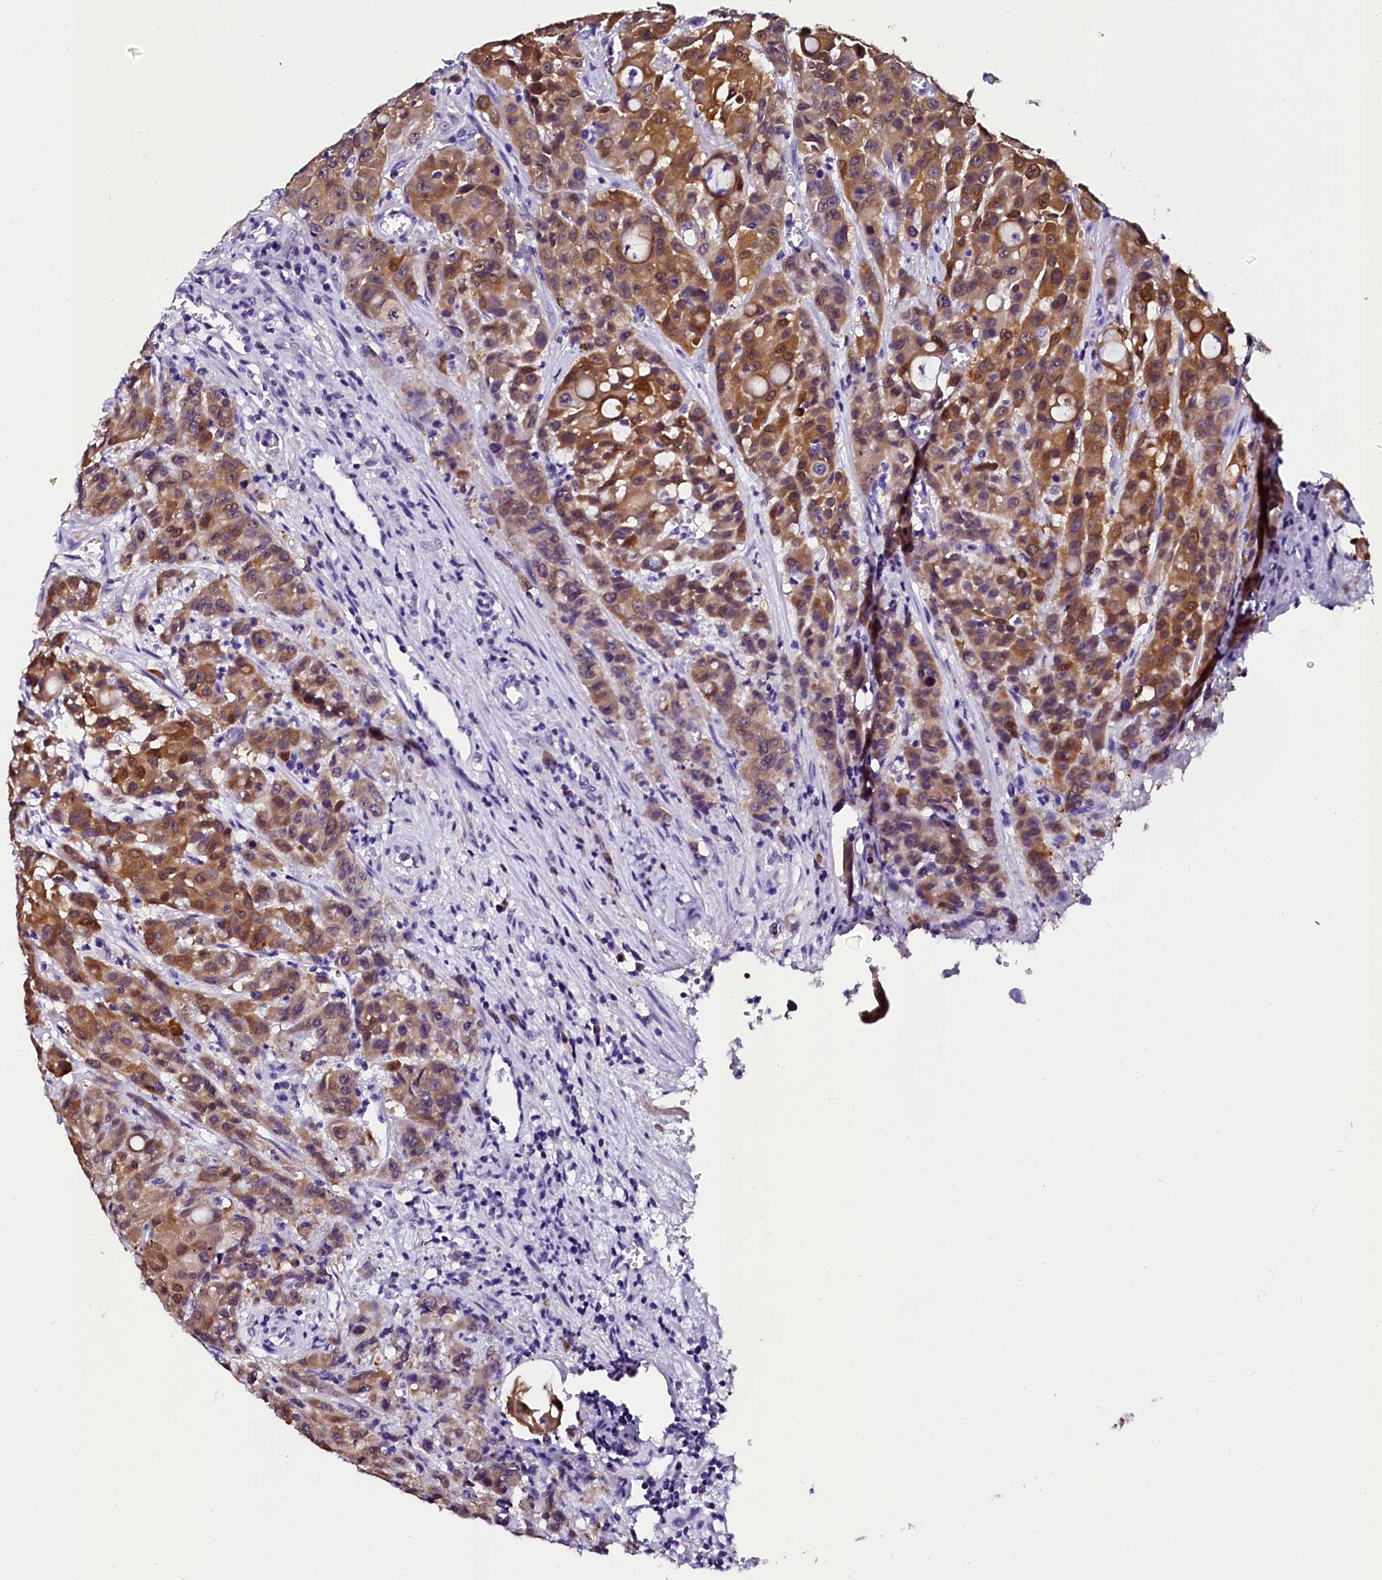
{"staining": {"intensity": "moderate", "quantity": ">75%", "location": "cytoplasmic/membranous"}, "tissue": "colorectal cancer", "cell_type": "Tumor cells", "image_type": "cancer", "snomed": [{"axis": "morphology", "description": "Adenocarcinoma, NOS"}, {"axis": "topography", "description": "Colon"}], "caption": "Moderate cytoplasmic/membranous protein expression is seen in approximately >75% of tumor cells in adenocarcinoma (colorectal). The staining is performed using DAB (3,3'-diaminobenzidine) brown chromogen to label protein expression. The nuclei are counter-stained blue using hematoxylin.", "gene": "SORD", "patient": {"sex": "male", "age": 62}}